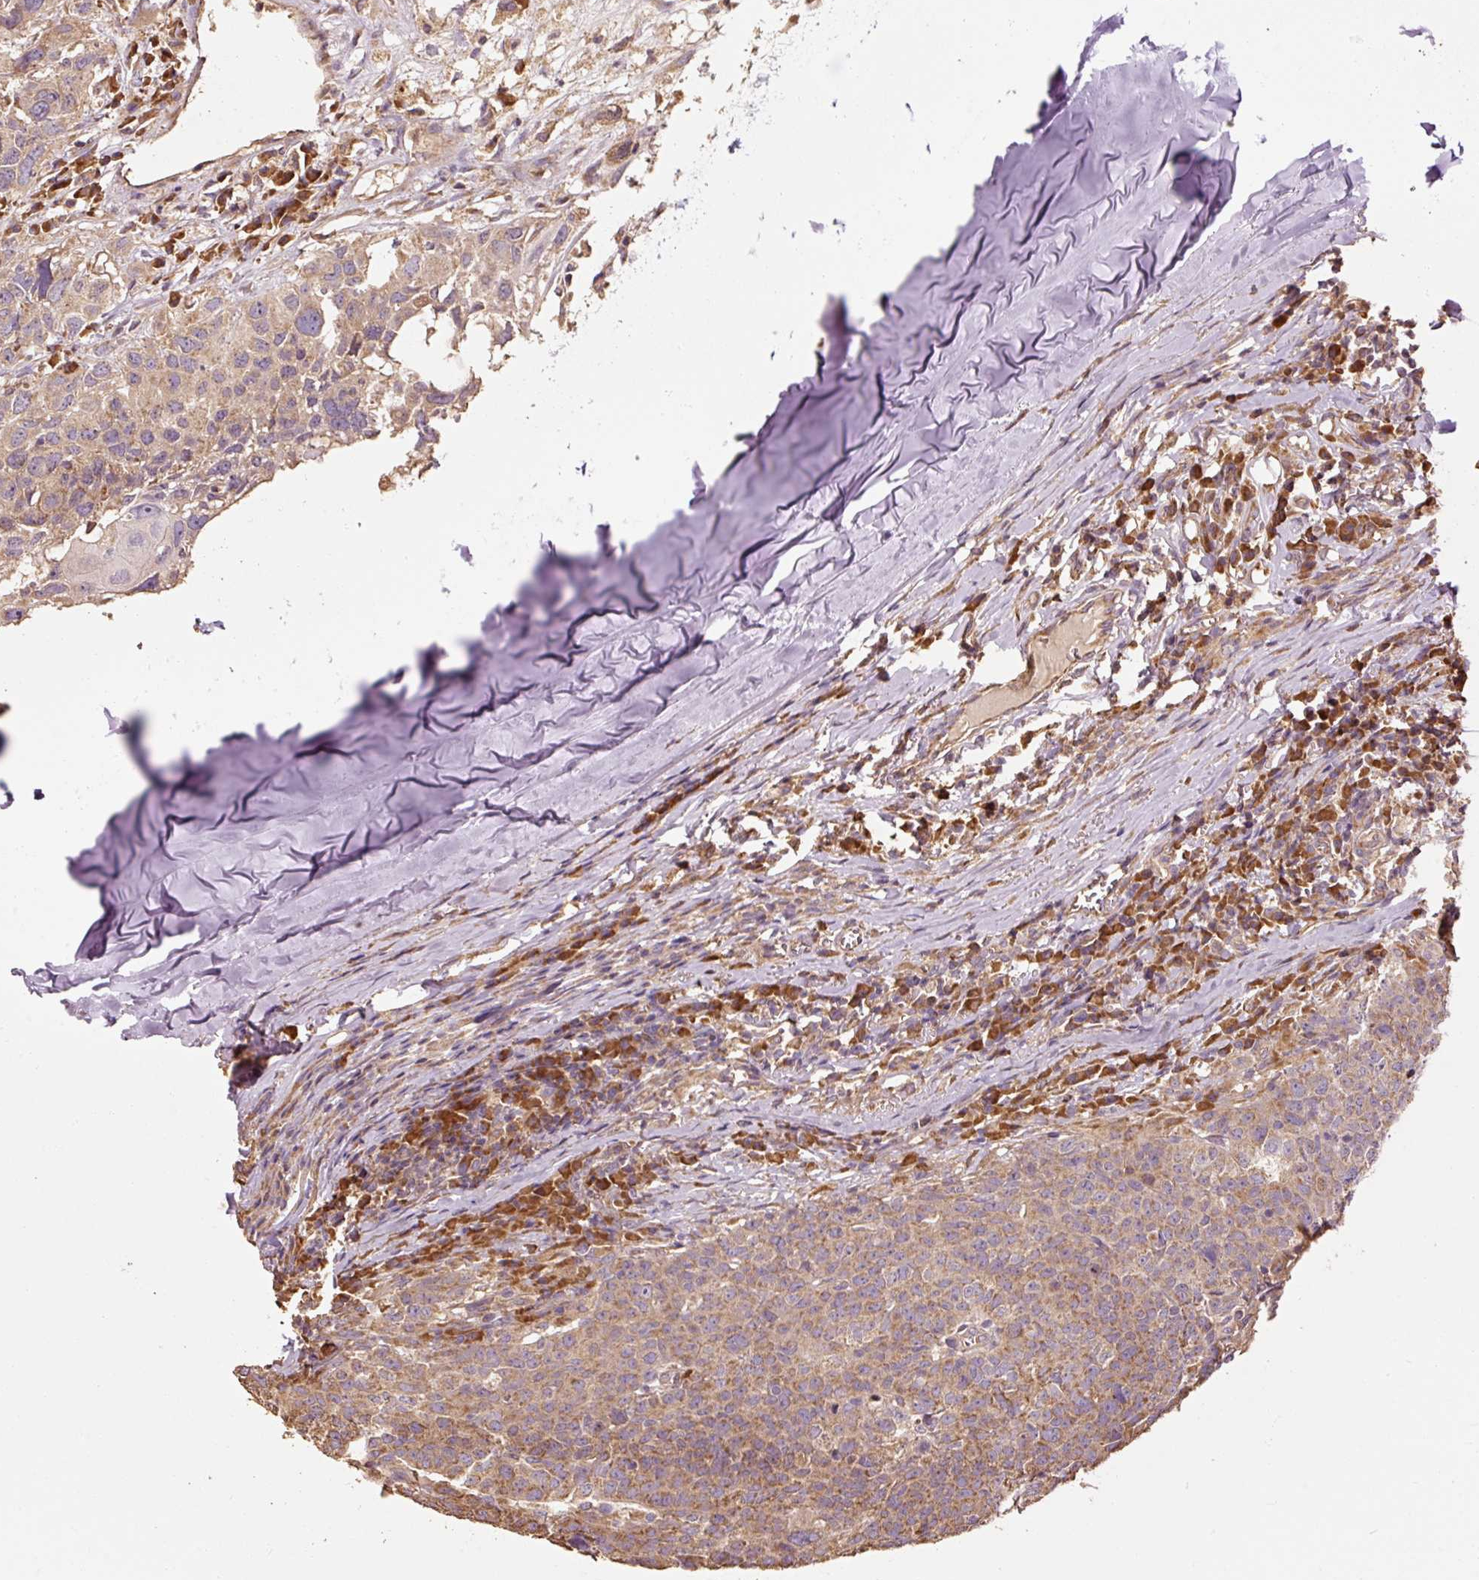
{"staining": {"intensity": "moderate", "quantity": ">75%", "location": "cytoplasmic/membranous"}, "tissue": "head and neck cancer", "cell_type": "Tumor cells", "image_type": "cancer", "snomed": [{"axis": "morphology", "description": "Normal tissue, NOS"}, {"axis": "morphology", "description": "Squamous cell carcinoma, NOS"}, {"axis": "topography", "description": "Skeletal muscle"}, {"axis": "topography", "description": "Vascular tissue"}, {"axis": "topography", "description": "Peripheral nerve tissue"}, {"axis": "topography", "description": "Head-Neck"}], "caption": "Approximately >75% of tumor cells in human head and neck squamous cell carcinoma demonstrate moderate cytoplasmic/membranous protein staining as visualized by brown immunohistochemical staining.", "gene": "EFHC1", "patient": {"sex": "male", "age": 66}}